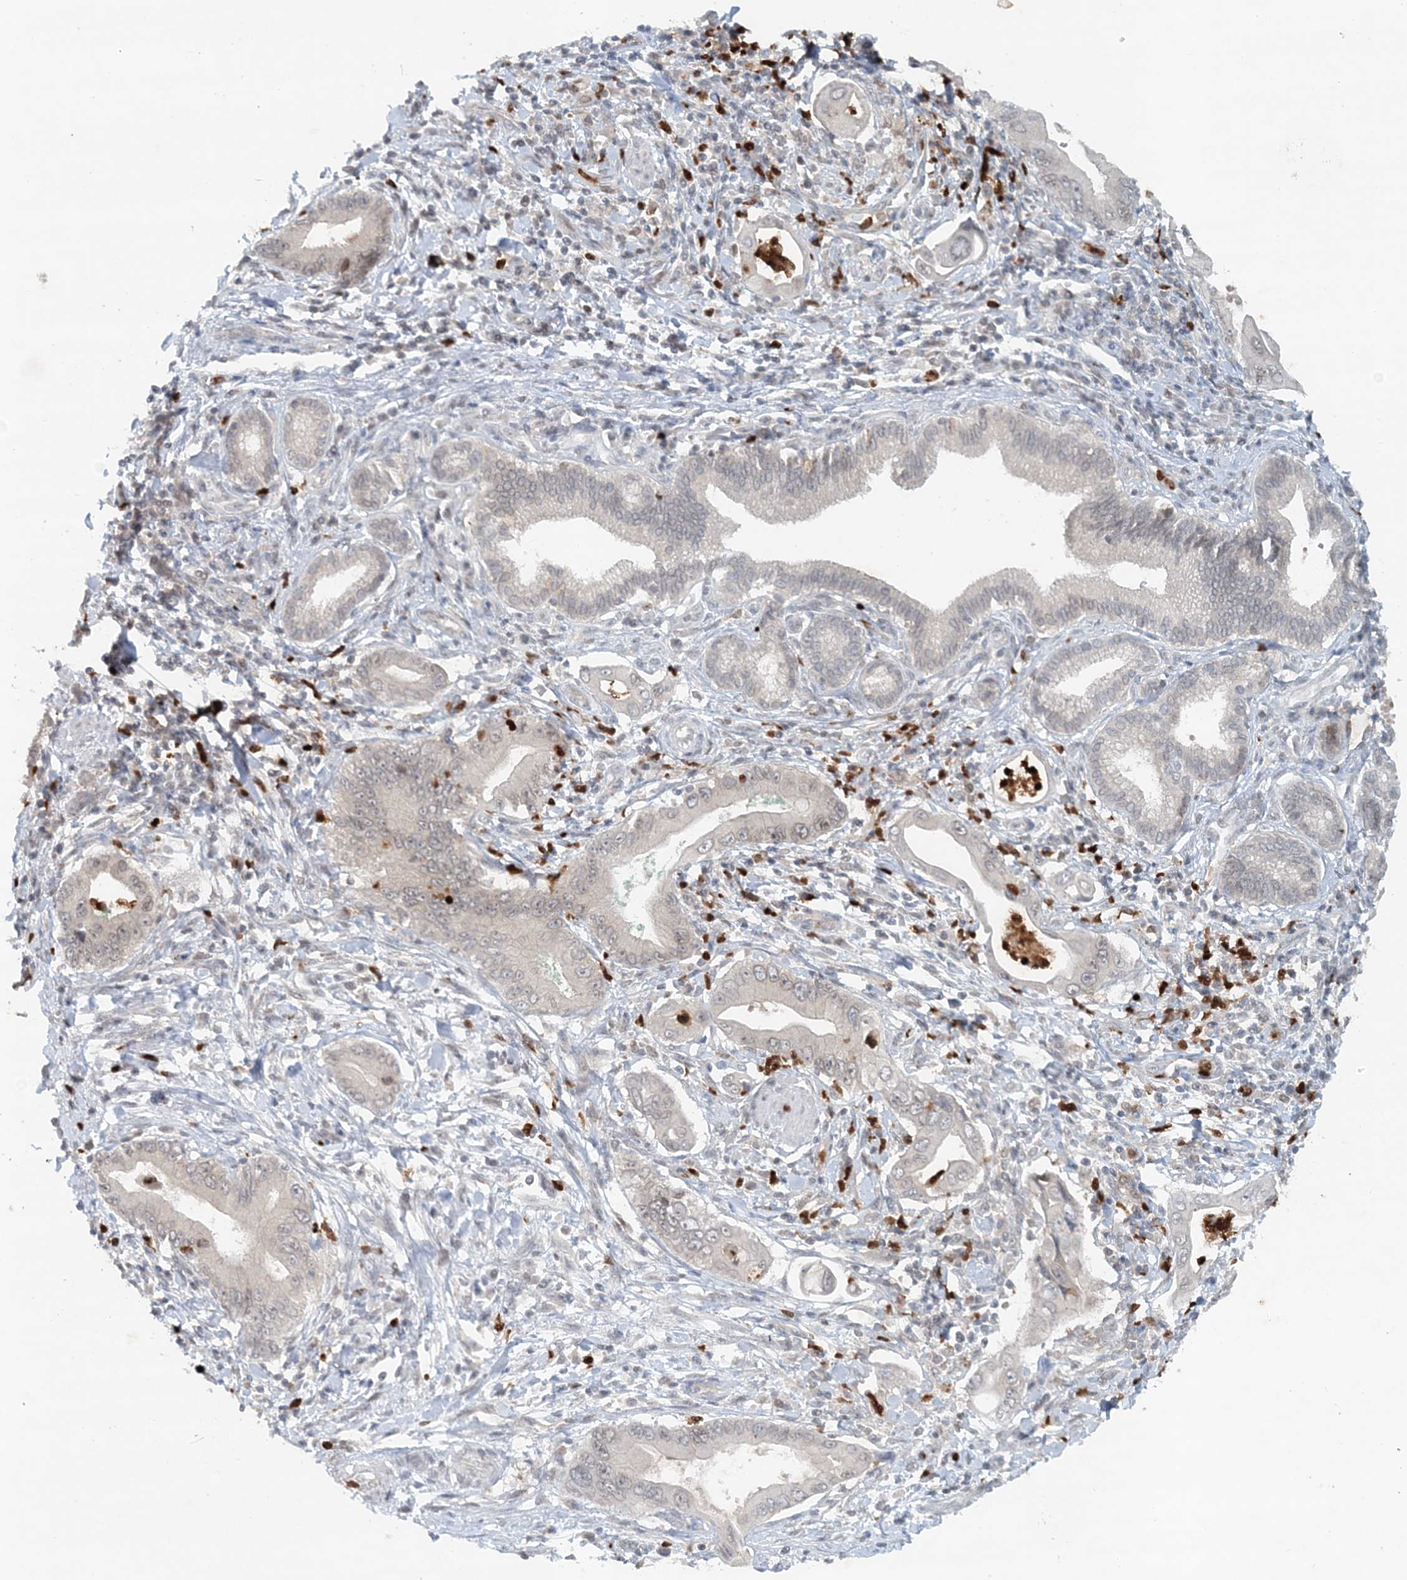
{"staining": {"intensity": "negative", "quantity": "none", "location": "none"}, "tissue": "pancreatic cancer", "cell_type": "Tumor cells", "image_type": "cancer", "snomed": [{"axis": "morphology", "description": "Adenocarcinoma, NOS"}, {"axis": "topography", "description": "Pancreas"}], "caption": "There is no significant expression in tumor cells of pancreatic adenocarcinoma.", "gene": "NUP54", "patient": {"sex": "male", "age": 78}}